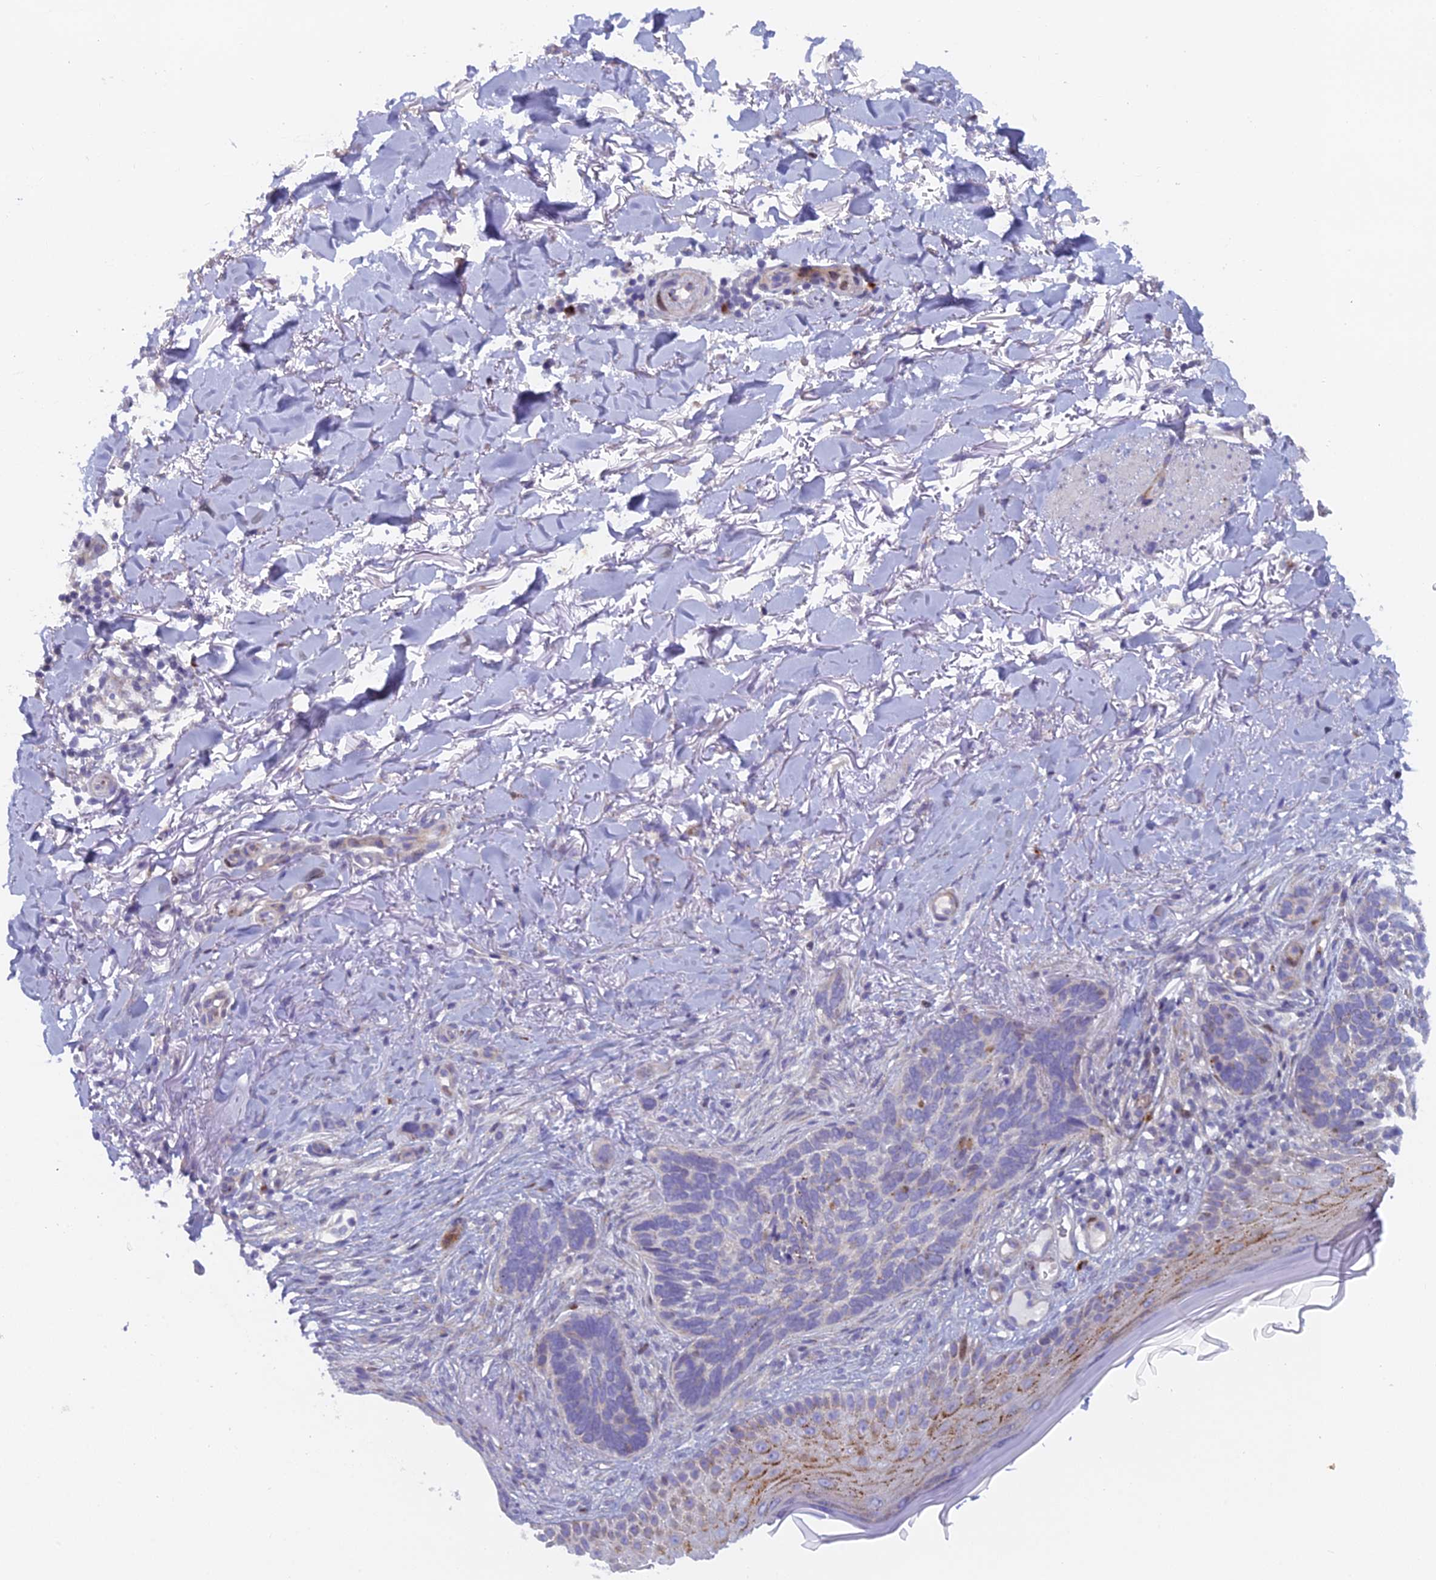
{"staining": {"intensity": "negative", "quantity": "none", "location": "none"}, "tissue": "skin cancer", "cell_type": "Tumor cells", "image_type": "cancer", "snomed": [{"axis": "morphology", "description": "Normal tissue, NOS"}, {"axis": "morphology", "description": "Basal cell carcinoma"}, {"axis": "topography", "description": "Skin"}], "caption": "Skin basal cell carcinoma was stained to show a protein in brown. There is no significant positivity in tumor cells.", "gene": "B9D2", "patient": {"sex": "female", "age": 67}}